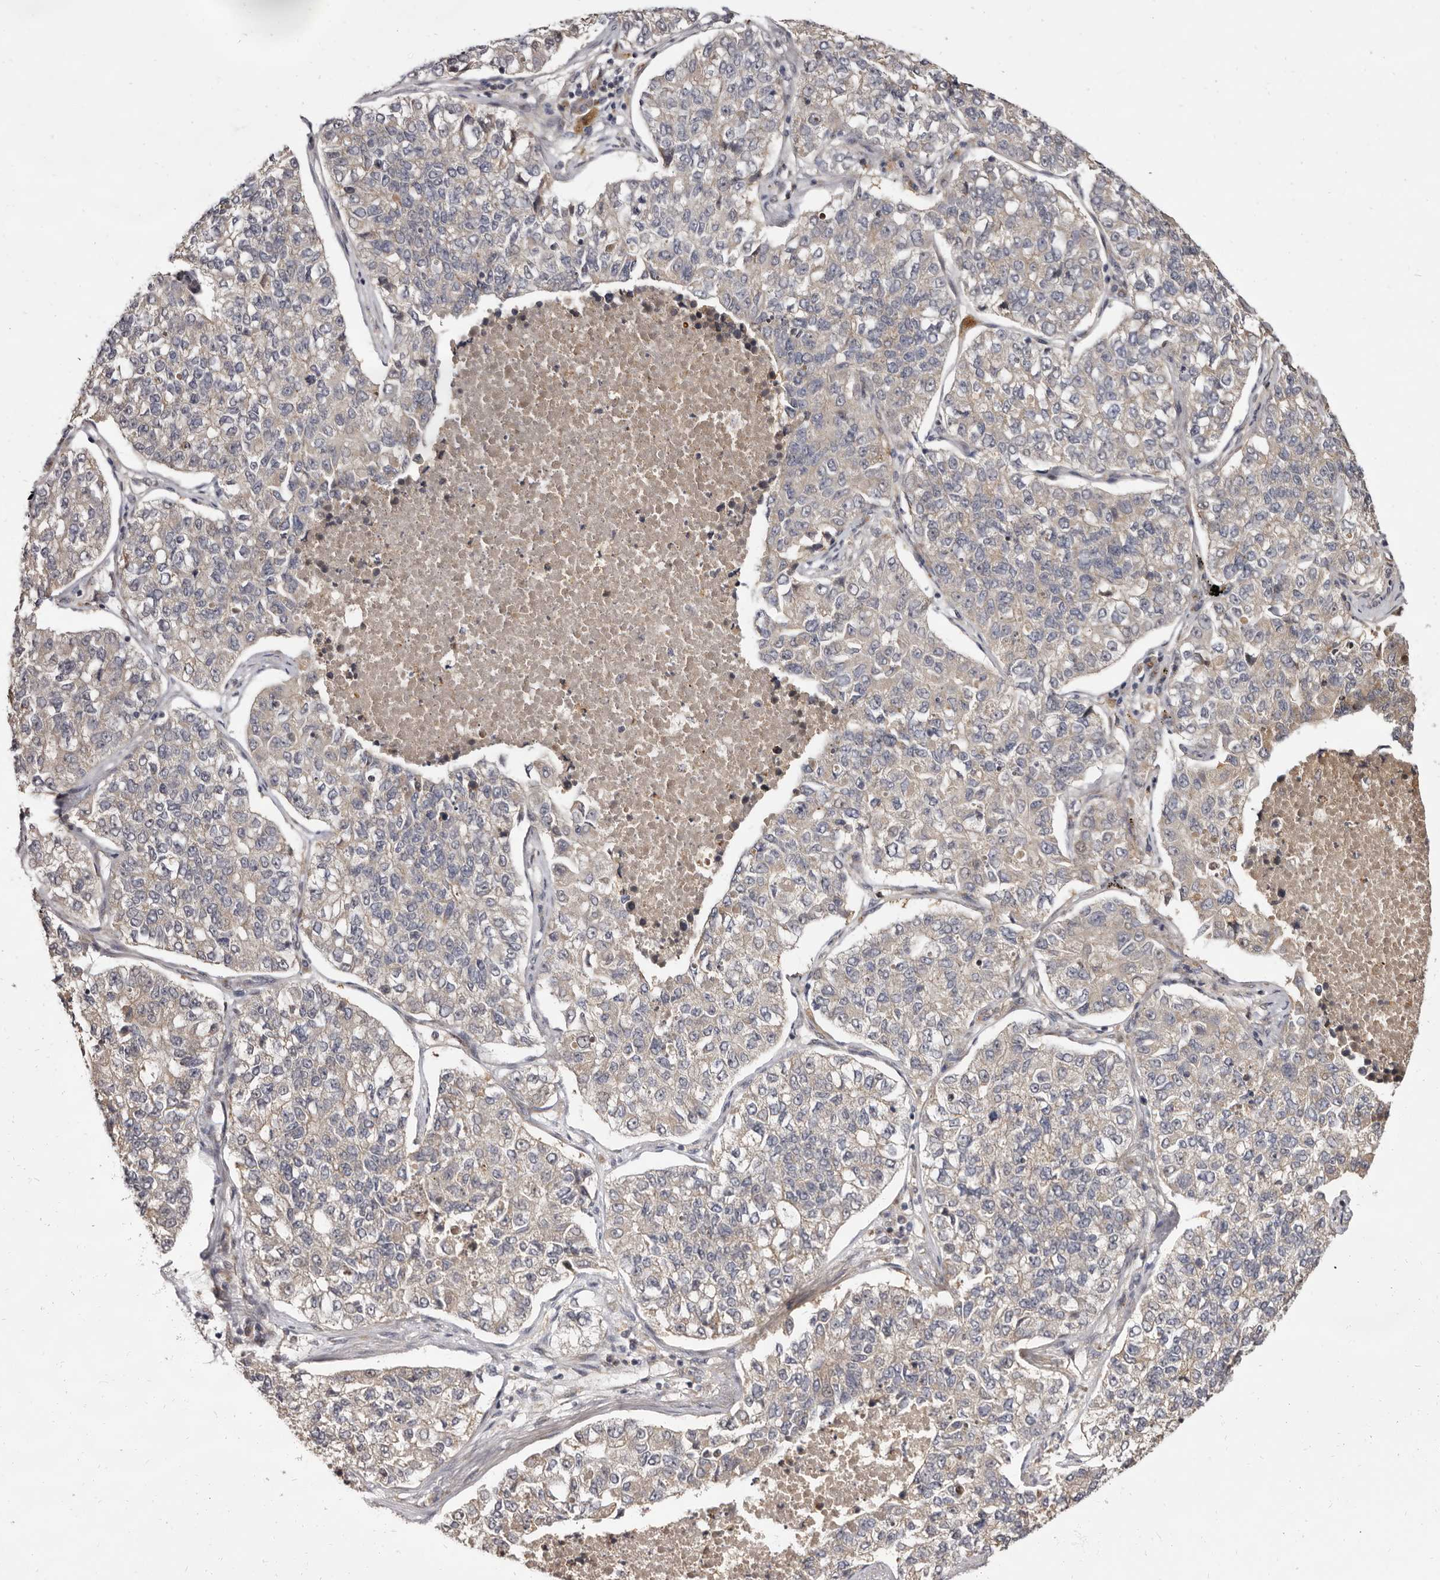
{"staining": {"intensity": "weak", "quantity": "<25%", "location": "cytoplasmic/membranous"}, "tissue": "lung cancer", "cell_type": "Tumor cells", "image_type": "cancer", "snomed": [{"axis": "morphology", "description": "Adenocarcinoma, NOS"}, {"axis": "topography", "description": "Lung"}], "caption": "Lung cancer (adenocarcinoma) was stained to show a protein in brown. There is no significant expression in tumor cells. The staining was performed using DAB to visualize the protein expression in brown, while the nuclei were stained in blue with hematoxylin (Magnification: 20x).", "gene": "ZNF326", "patient": {"sex": "male", "age": 49}}